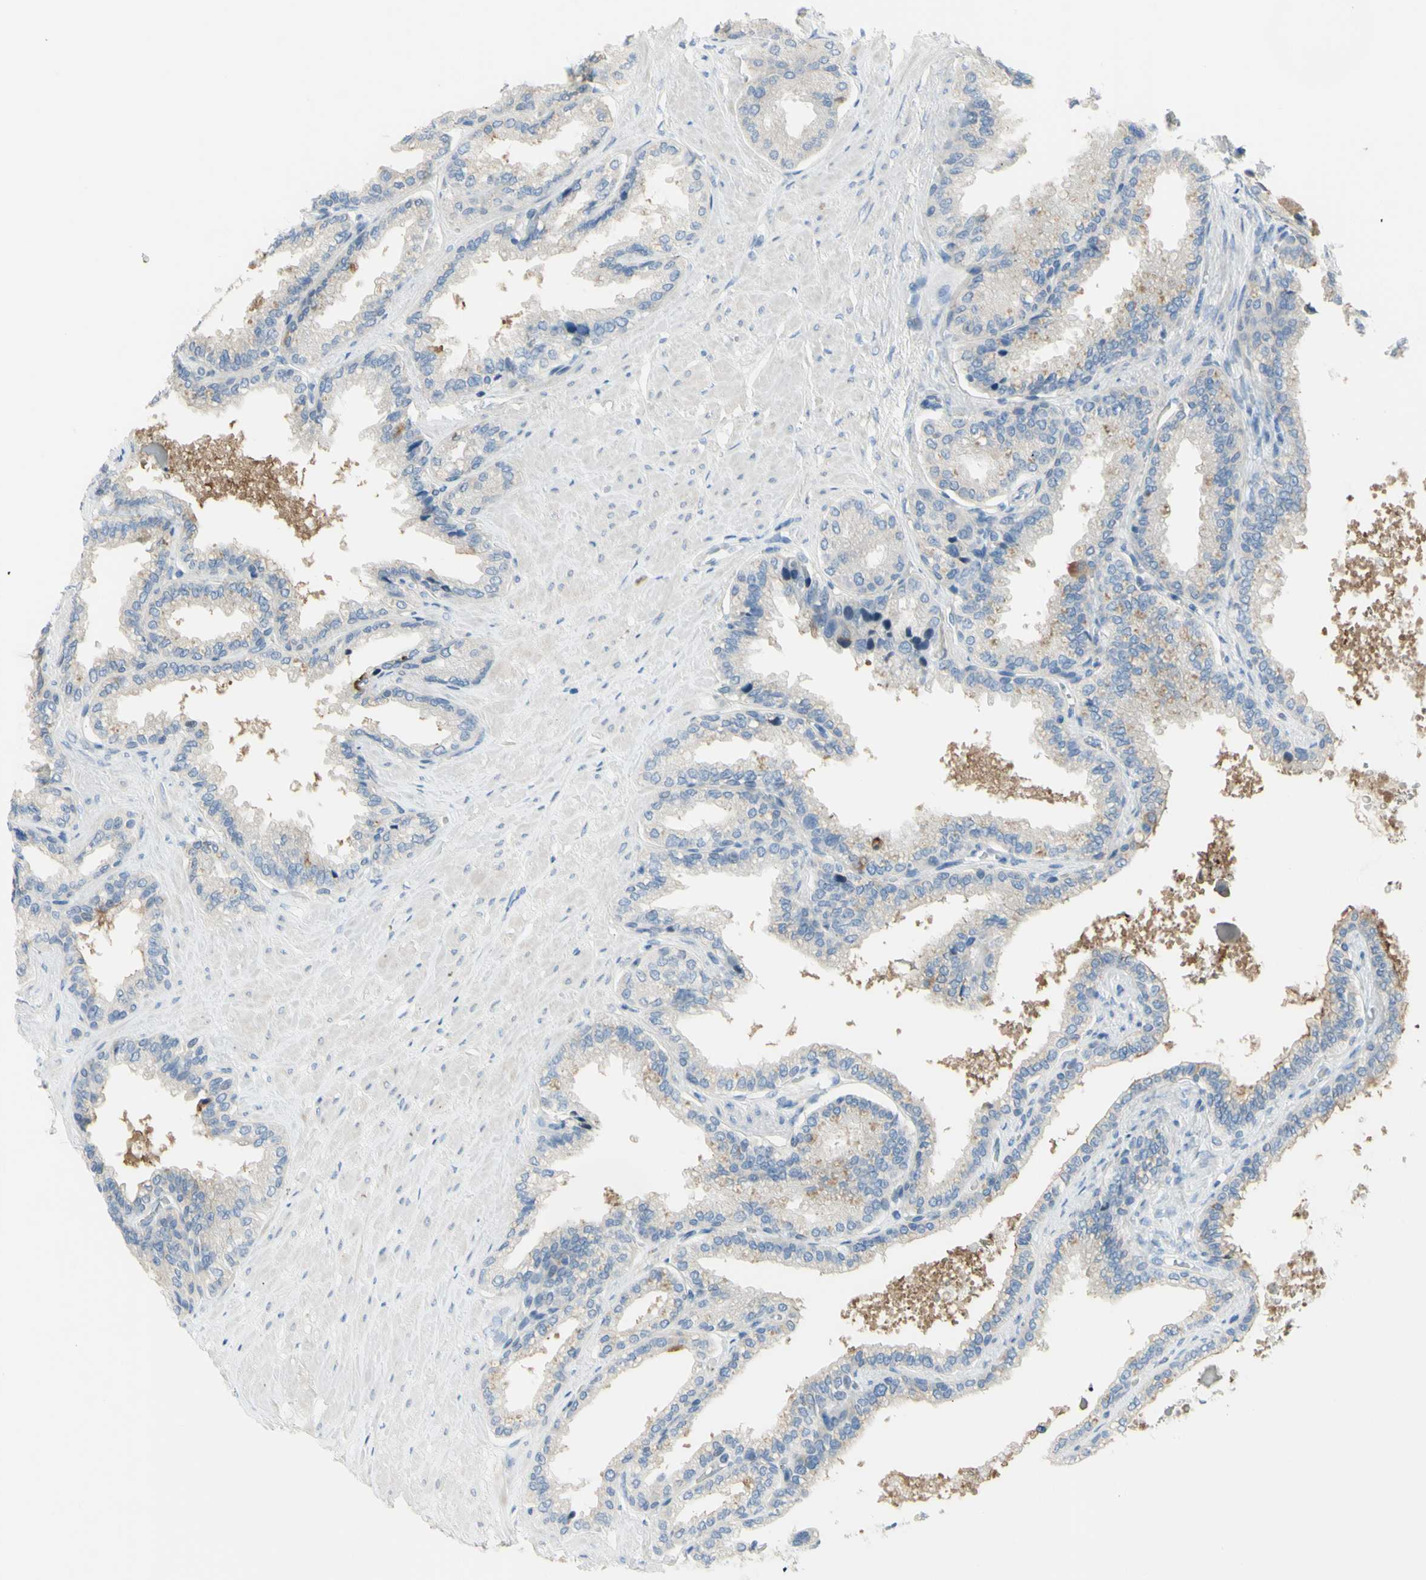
{"staining": {"intensity": "moderate", "quantity": ">75%", "location": "cytoplasmic/membranous"}, "tissue": "seminal vesicle", "cell_type": "Glandular cells", "image_type": "normal", "snomed": [{"axis": "morphology", "description": "Normal tissue, NOS"}, {"axis": "topography", "description": "Seminal veicle"}], "caption": "Moderate cytoplasmic/membranous positivity for a protein is appreciated in about >75% of glandular cells of normal seminal vesicle using IHC.", "gene": "MUC1", "patient": {"sex": "male", "age": 46}}